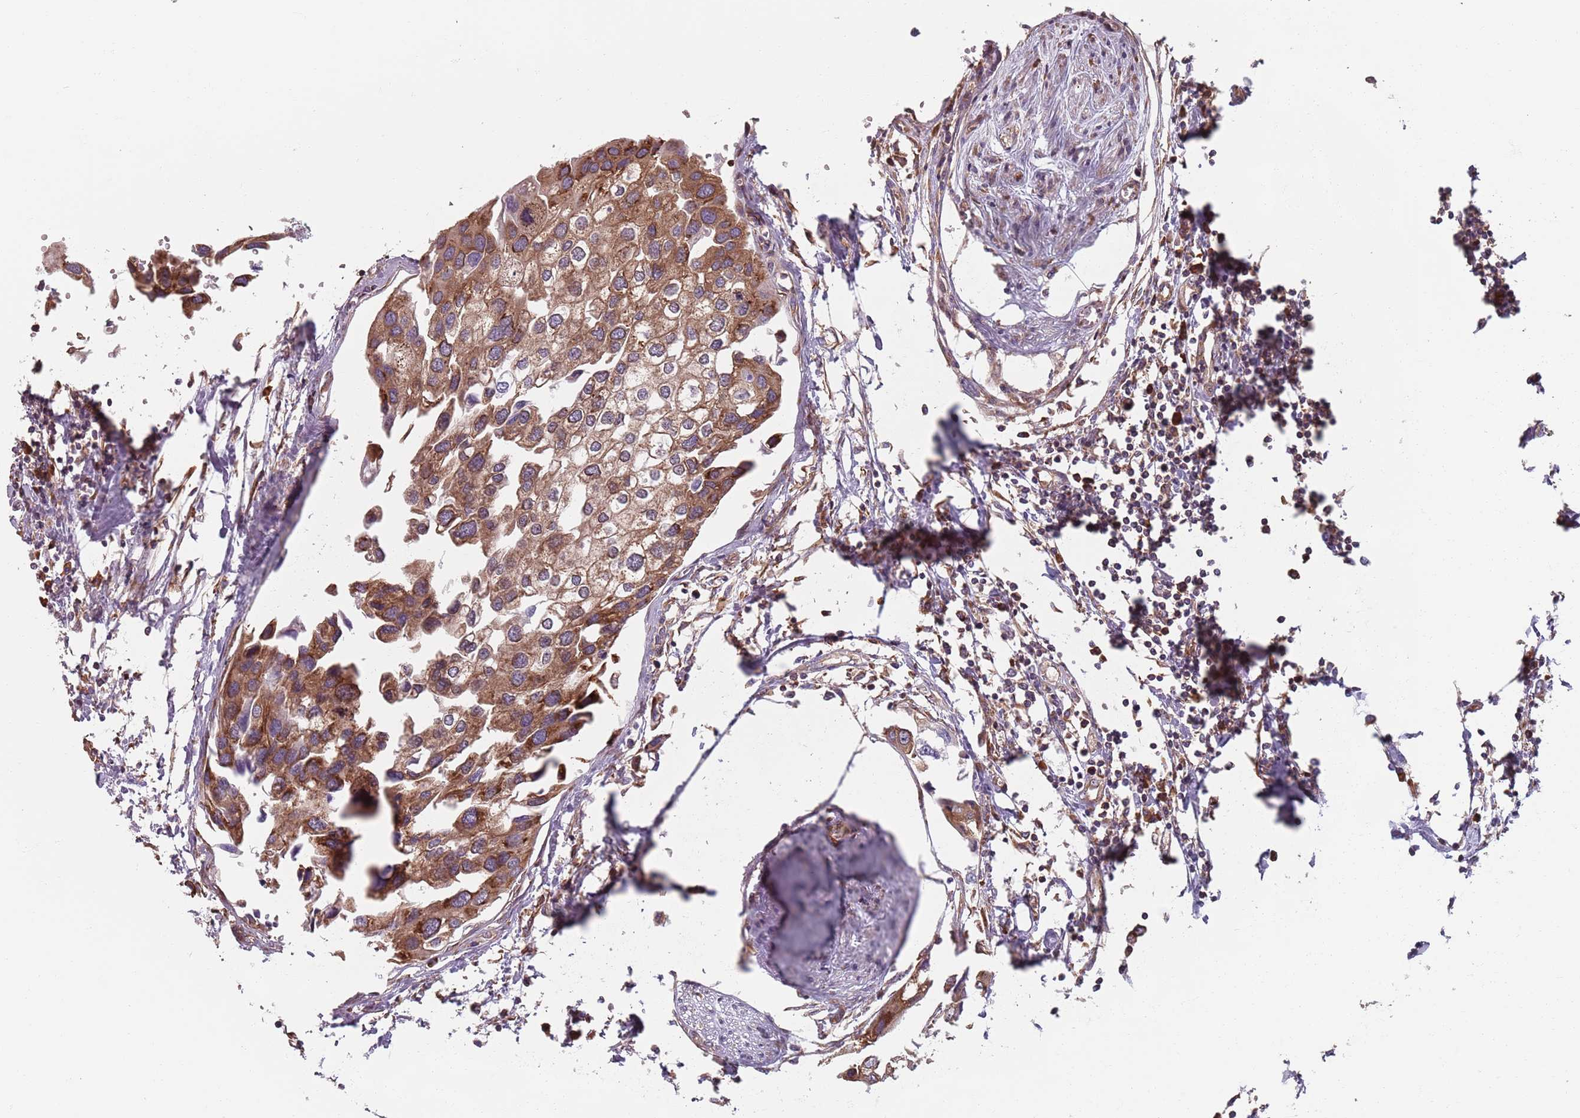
{"staining": {"intensity": "moderate", "quantity": ">75%", "location": "cytoplasmic/membranous"}, "tissue": "urothelial cancer", "cell_type": "Tumor cells", "image_type": "cancer", "snomed": [{"axis": "morphology", "description": "Urothelial carcinoma, High grade"}, {"axis": "topography", "description": "Urinary bladder"}], "caption": "Urothelial carcinoma (high-grade) was stained to show a protein in brown. There is medium levels of moderate cytoplasmic/membranous staining in approximately >75% of tumor cells. Using DAB (3,3'-diaminobenzidine) (brown) and hematoxylin (blue) stains, captured at high magnification using brightfield microscopy.", "gene": "NOTCH3", "patient": {"sex": "male", "age": 64}}